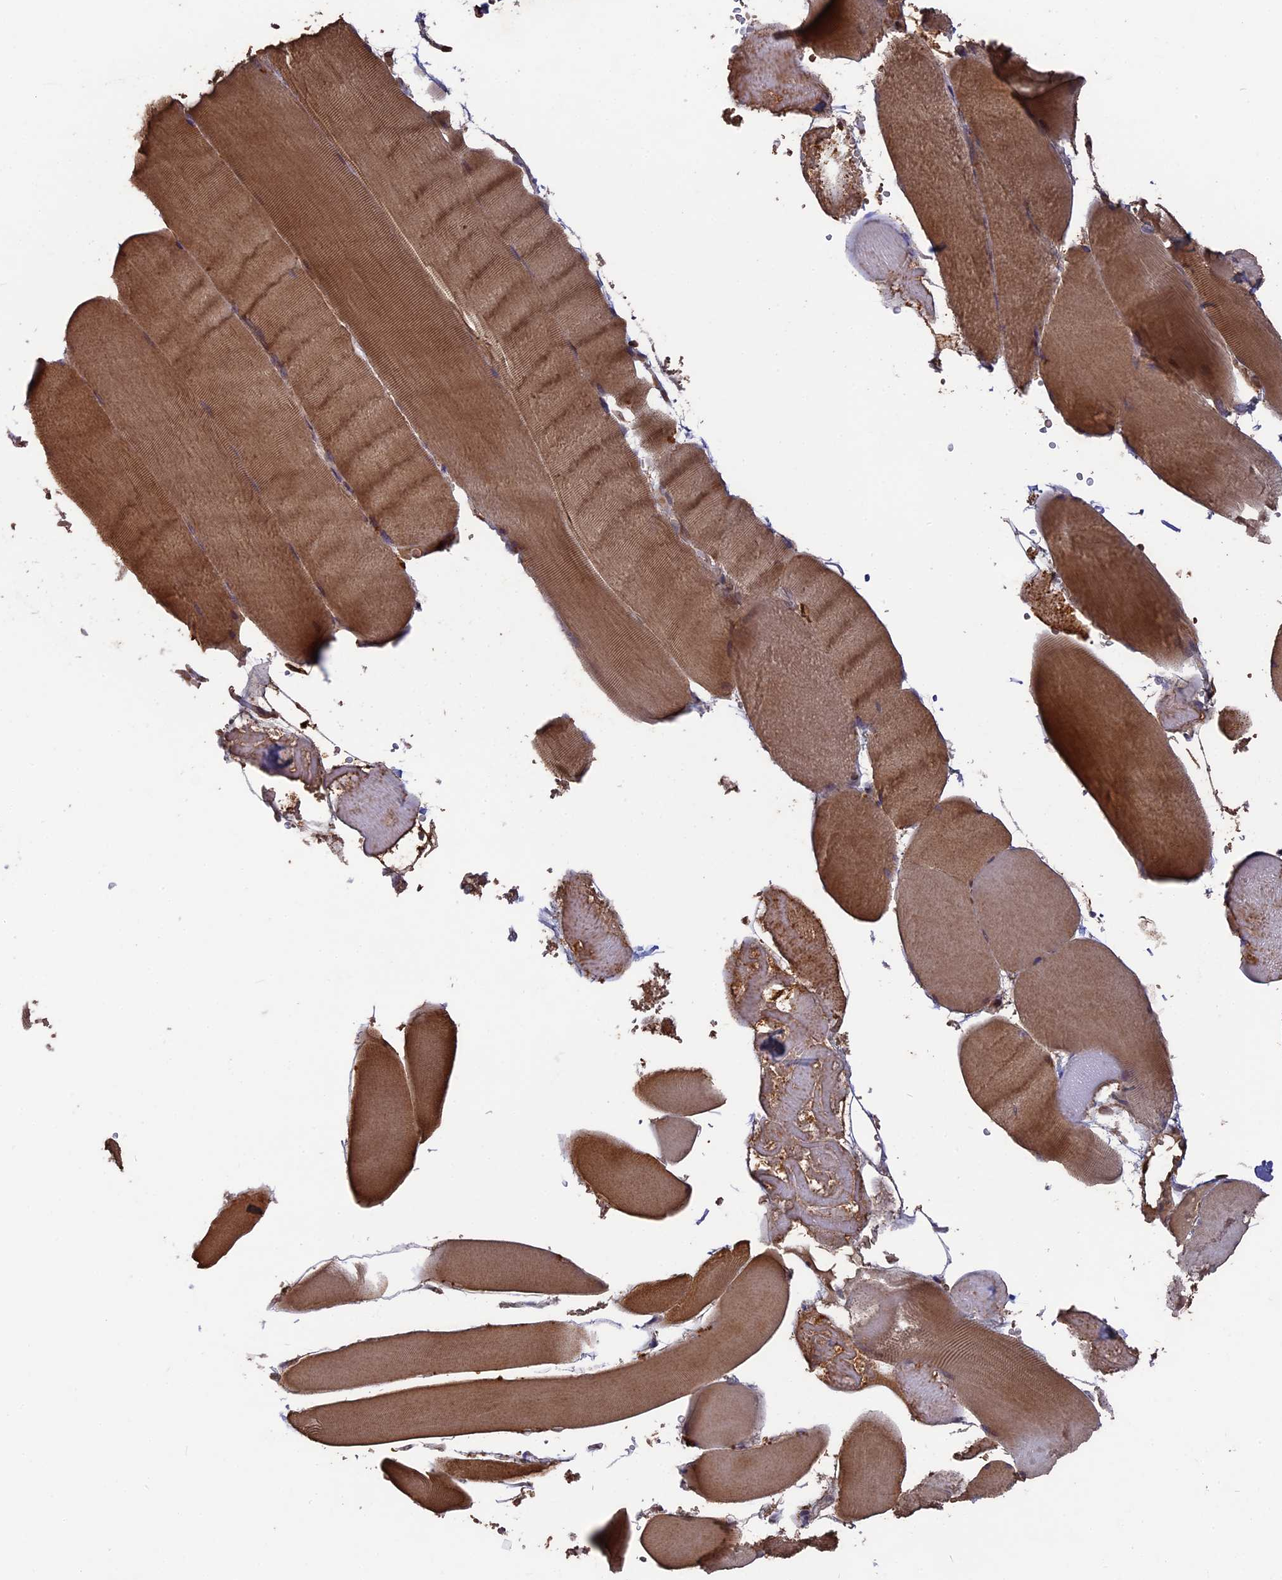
{"staining": {"intensity": "moderate", "quantity": ">75%", "location": "cytoplasmic/membranous"}, "tissue": "skeletal muscle", "cell_type": "Myocytes", "image_type": "normal", "snomed": [{"axis": "morphology", "description": "Normal tissue, NOS"}, {"axis": "topography", "description": "Skeletal muscle"}, {"axis": "topography", "description": "Head-Neck"}], "caption": "The image exhibits staining of benign skeletal muscle, revealing moderate cytoplasmic/membranous protein expression (brown color) within myocytes.", "gene": "TELO2", "patient": {"sex": "male", "age": 66}}